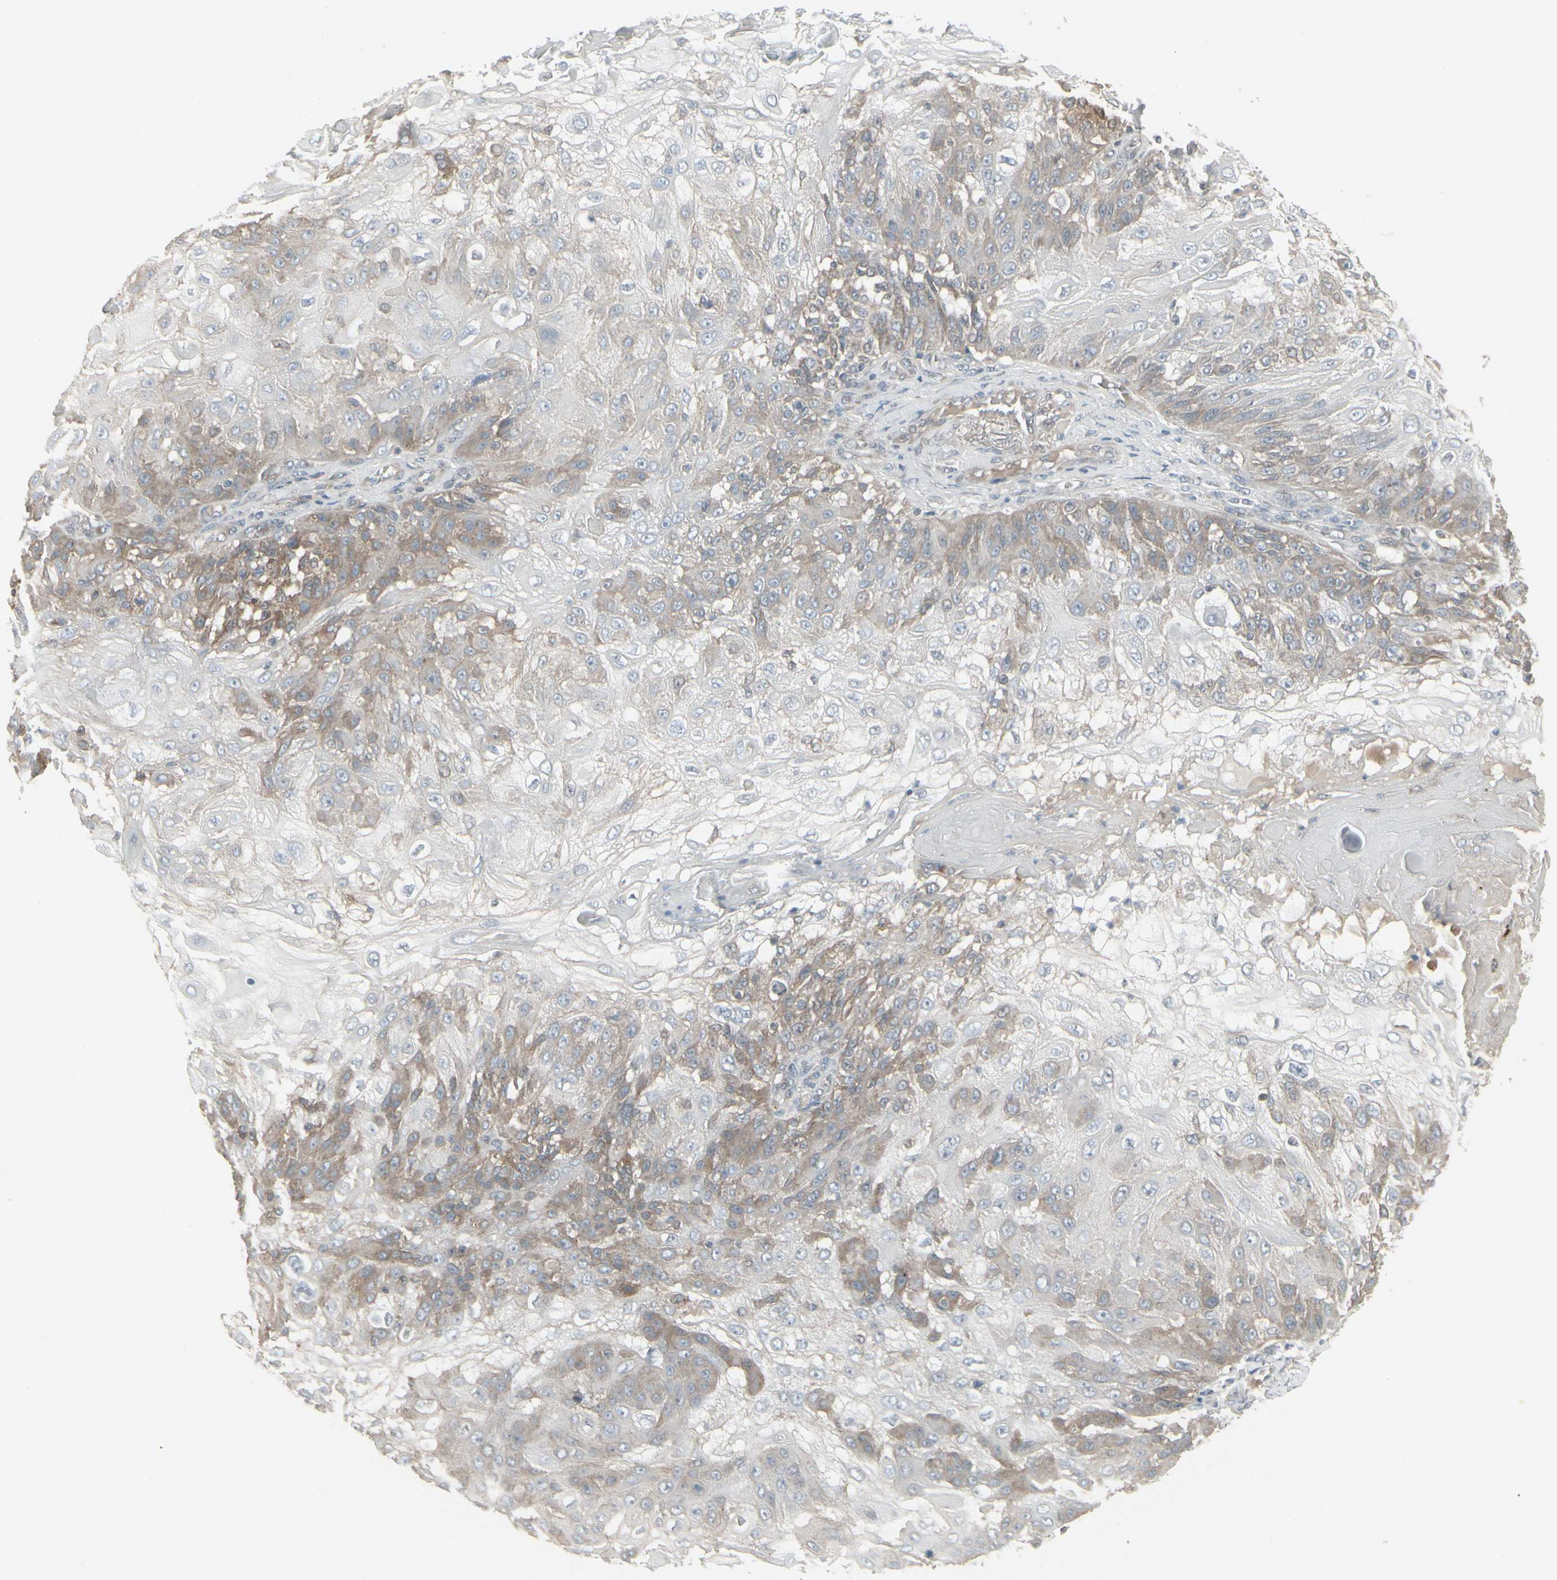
{"staining": {"intensity": "moderate", "quantity": "25%-75%", "location": "cytoplasmic/membranous"}, "tissue": "skin cancer", "cell_type": "Tumor cells", "image_type": "cancer", "snomed": [{"axis": "morphology", "description": "Normal tissue, NOS"}, {"axis": "morphology", "description": "Squamous cell carcinoma, NOS"}, {"axis": "topography", "description": "Skin"}], "caption": "An IHC histopathology image of tumor tissue is shown. Protein staining in brown highlights moderate cytoplasmic/membranous positivity in skin cancer within tumor cells.", "gene": "EPS15", "patient": {"sex": "female", "age": 83}}